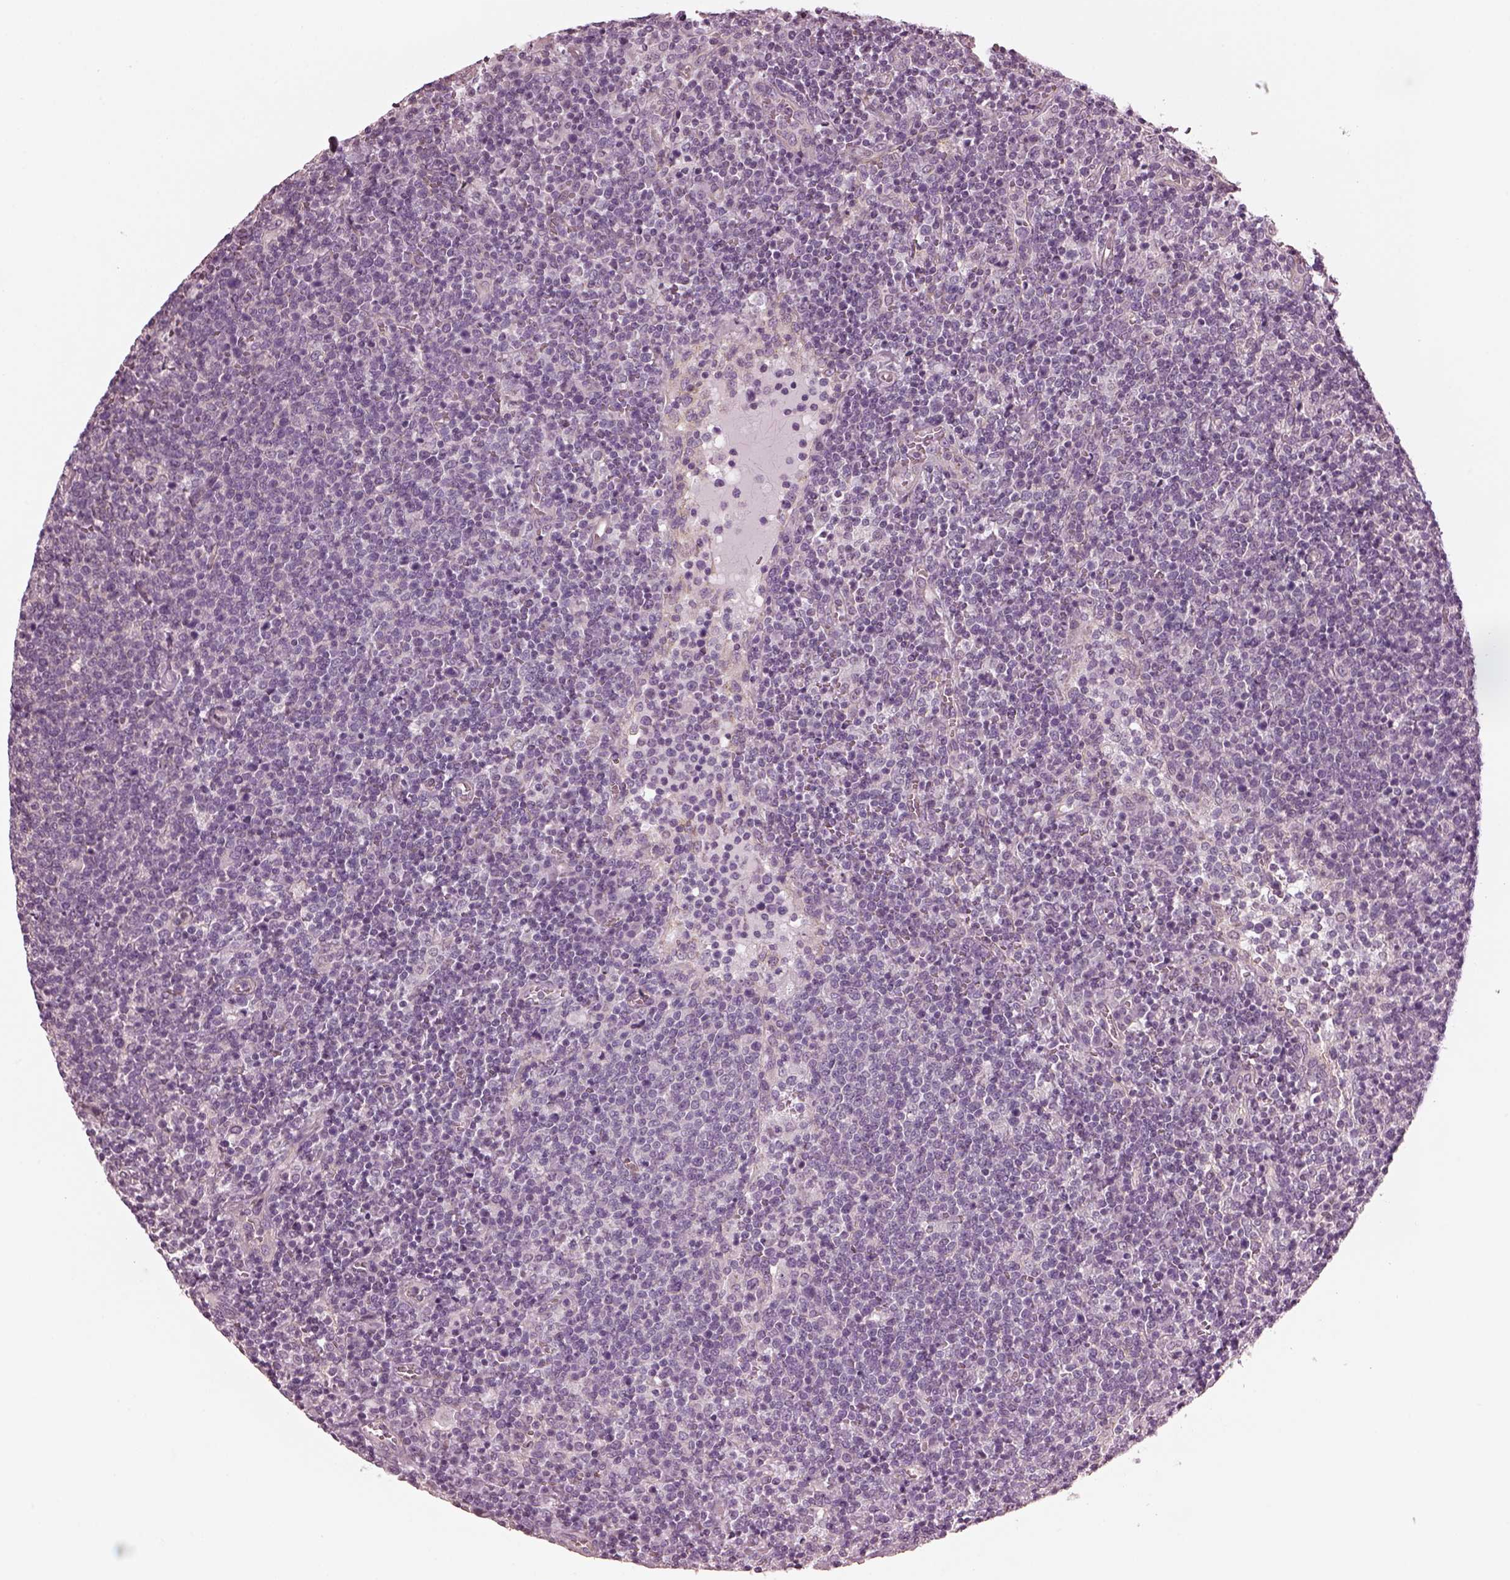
{"staining": {"intensity": "negative", "quantity": "none", "location": "none"}, "tissue": "lymphoma", "cell_type": "Tumor cells", "image_type": "cancer", "snomed": [{"axis": "morphology", "description": "Malignant lymphoma, non-Hodgkin's type, High grade"}, {"axis": "topography", "description": "Lymph node"}], "caption": "Malignant lymphoma, non-Hodgkin's type (high-grade) was stained to show a protein in brown. There is no significant expression in tumor cells.", "gene": "ODAD1", "patient": {"sex": "male", "age": 61}}